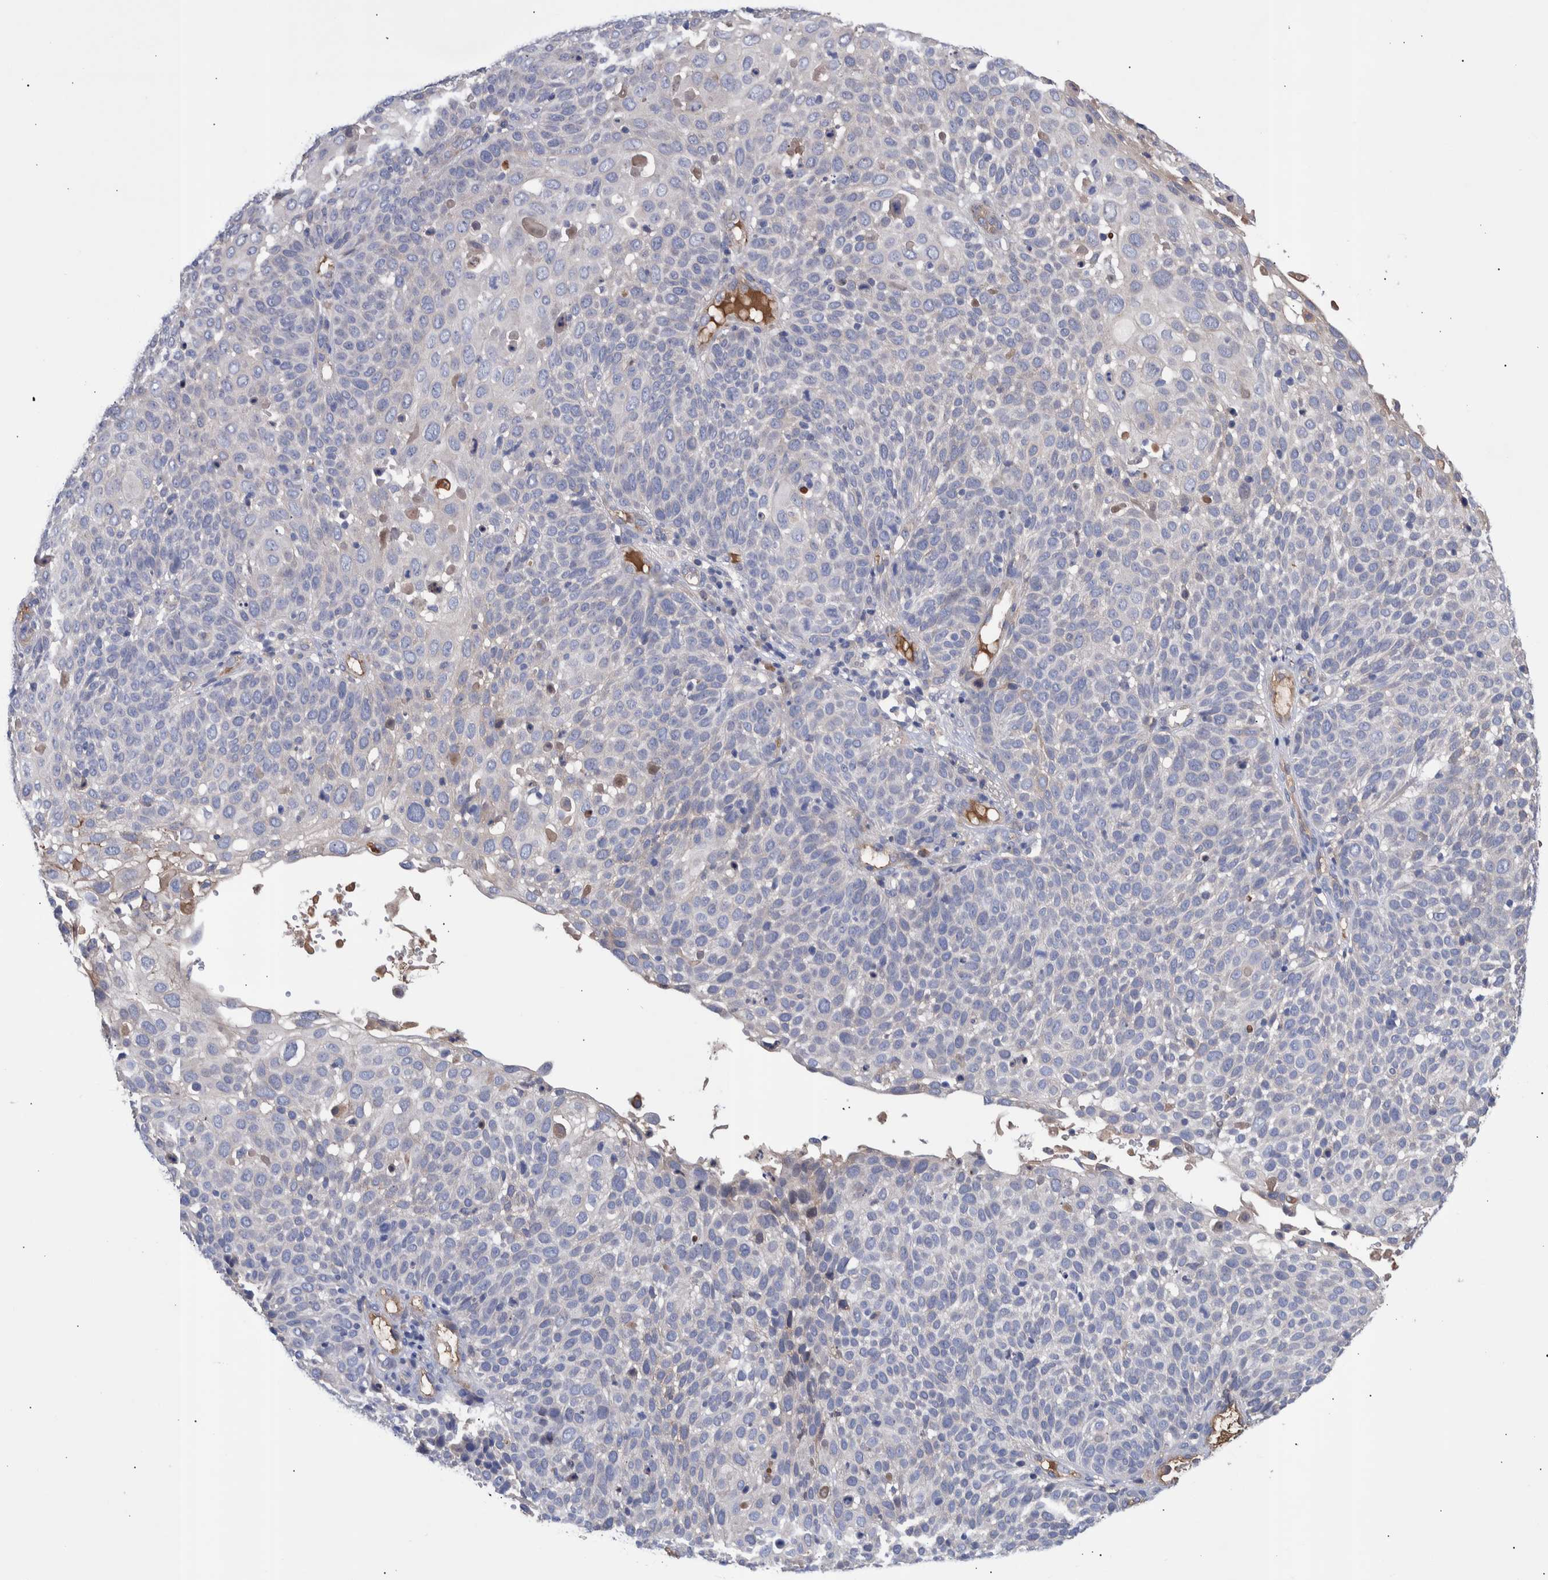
{"staining": {"intensity": "negative", "quantity": "none", "location": "none"}, "tissue": "cervical cancer", "cell_type": "Tumor cells", "image_type": "cancer", "snomed": [{"axis": "morphology", "description": "Squamous cell carcinoma, NOS"}, {"axis": "topography", "description": "Cervix"}], "caption": "Tumor cells show no significant protein expression in squamous cell carcinoma (cervical). Brightfield microscopy of IHC stained with DAB (3,3'-diaminobenzidine) (brown) and hematoxylin (blue), captured at high magnification.", "gene": "DLL4", "patient": {"sex": "female", "age": 74}}